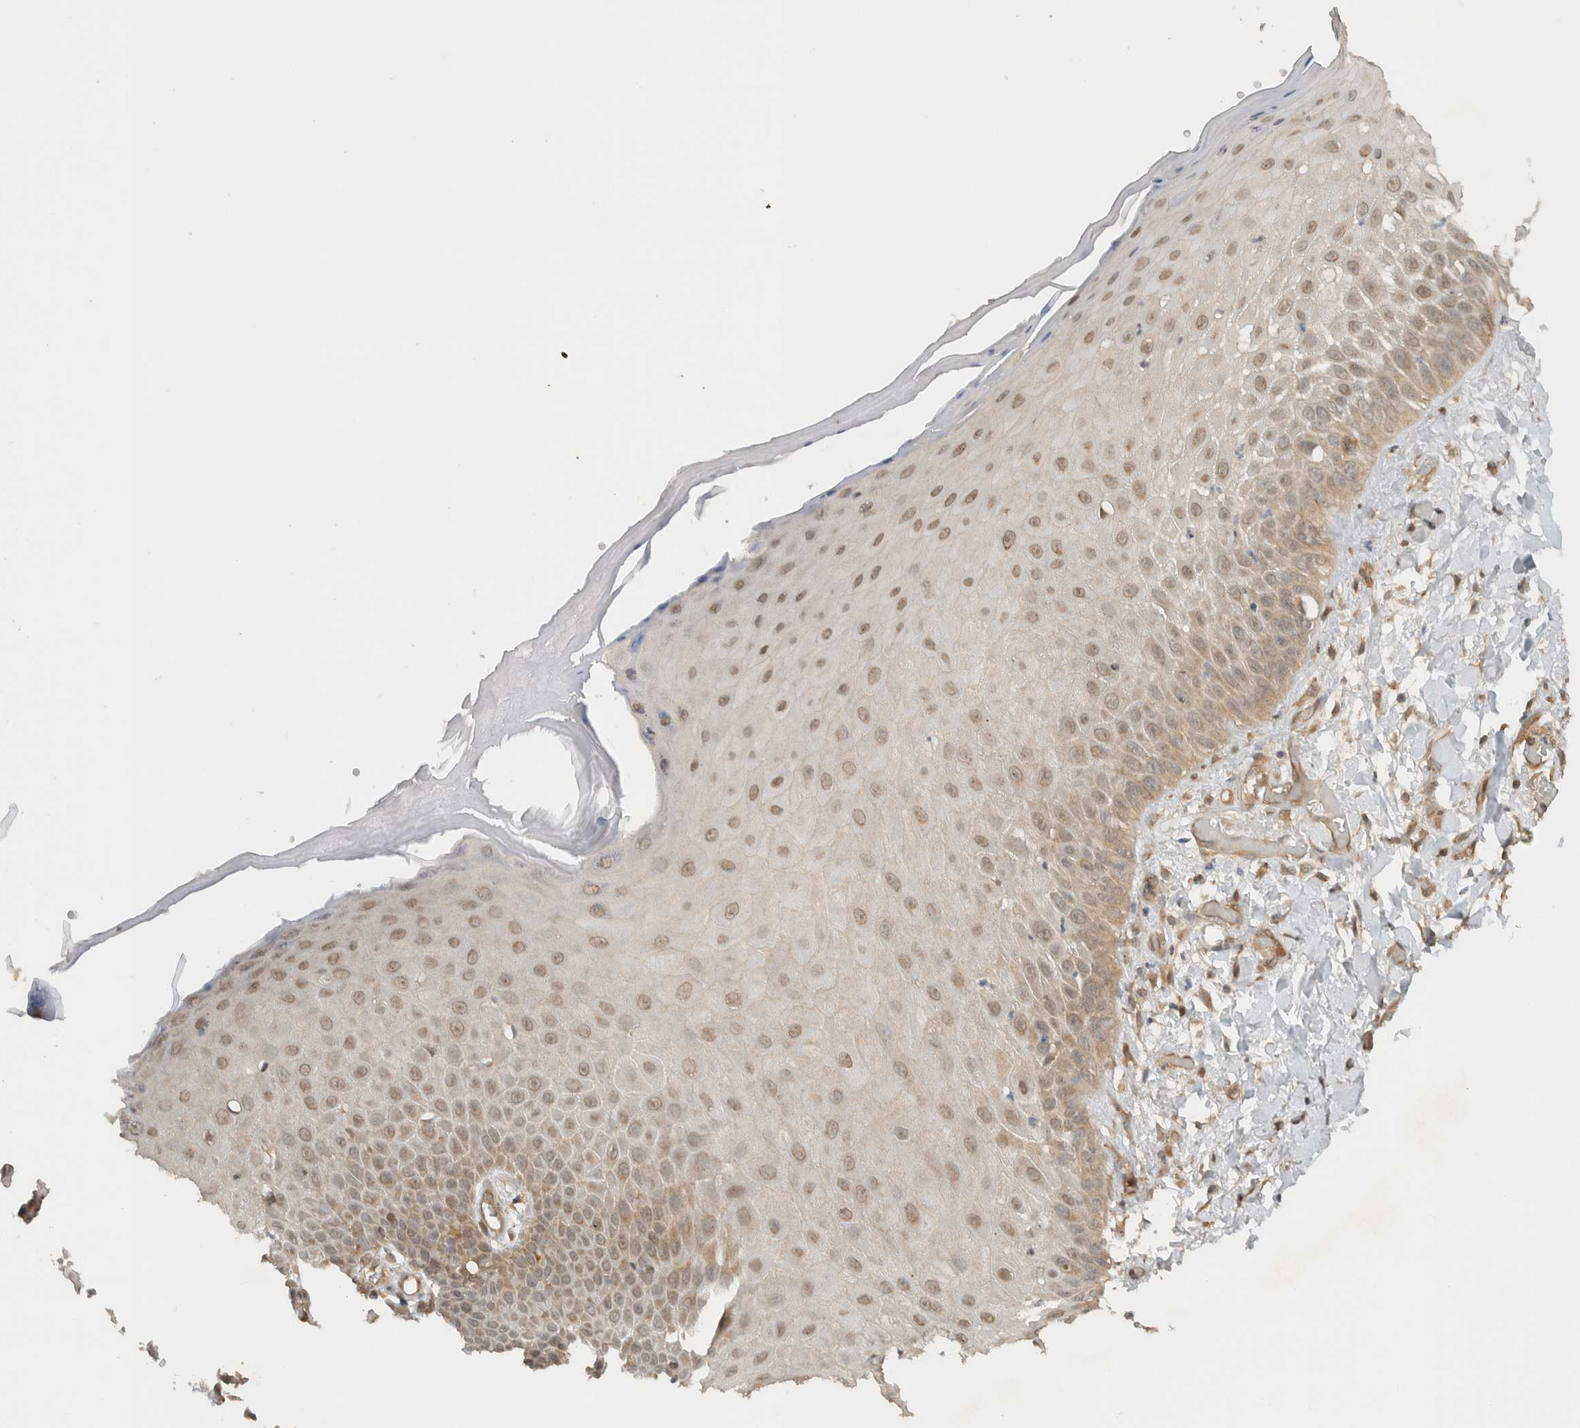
{"staining": {"intensity": "moderate", "quantity": ">75%", "location": "cytoplasmic/membranous,nuclear"}, "tissue": "skin", "cell_type": "Fibroblasts", "image_type": "normal", "snomed": [{"axis": "morphology", "description": "Normal tissue, NOS"}, {"axis": "morphology", "description": "Inflammation, NOS"}, {"axis": "topography", "description": "Skin"}], "caption": "Moderate cytoplasmic/membranous,nuclear protein staining is identified in approximately >75% of fibroblasts in skin. (DAB IHC, brown staining for protein, blue staining for nuclei).", "gene": "ARFGEF2", "patient": {"sex": "female", "age": 44}}